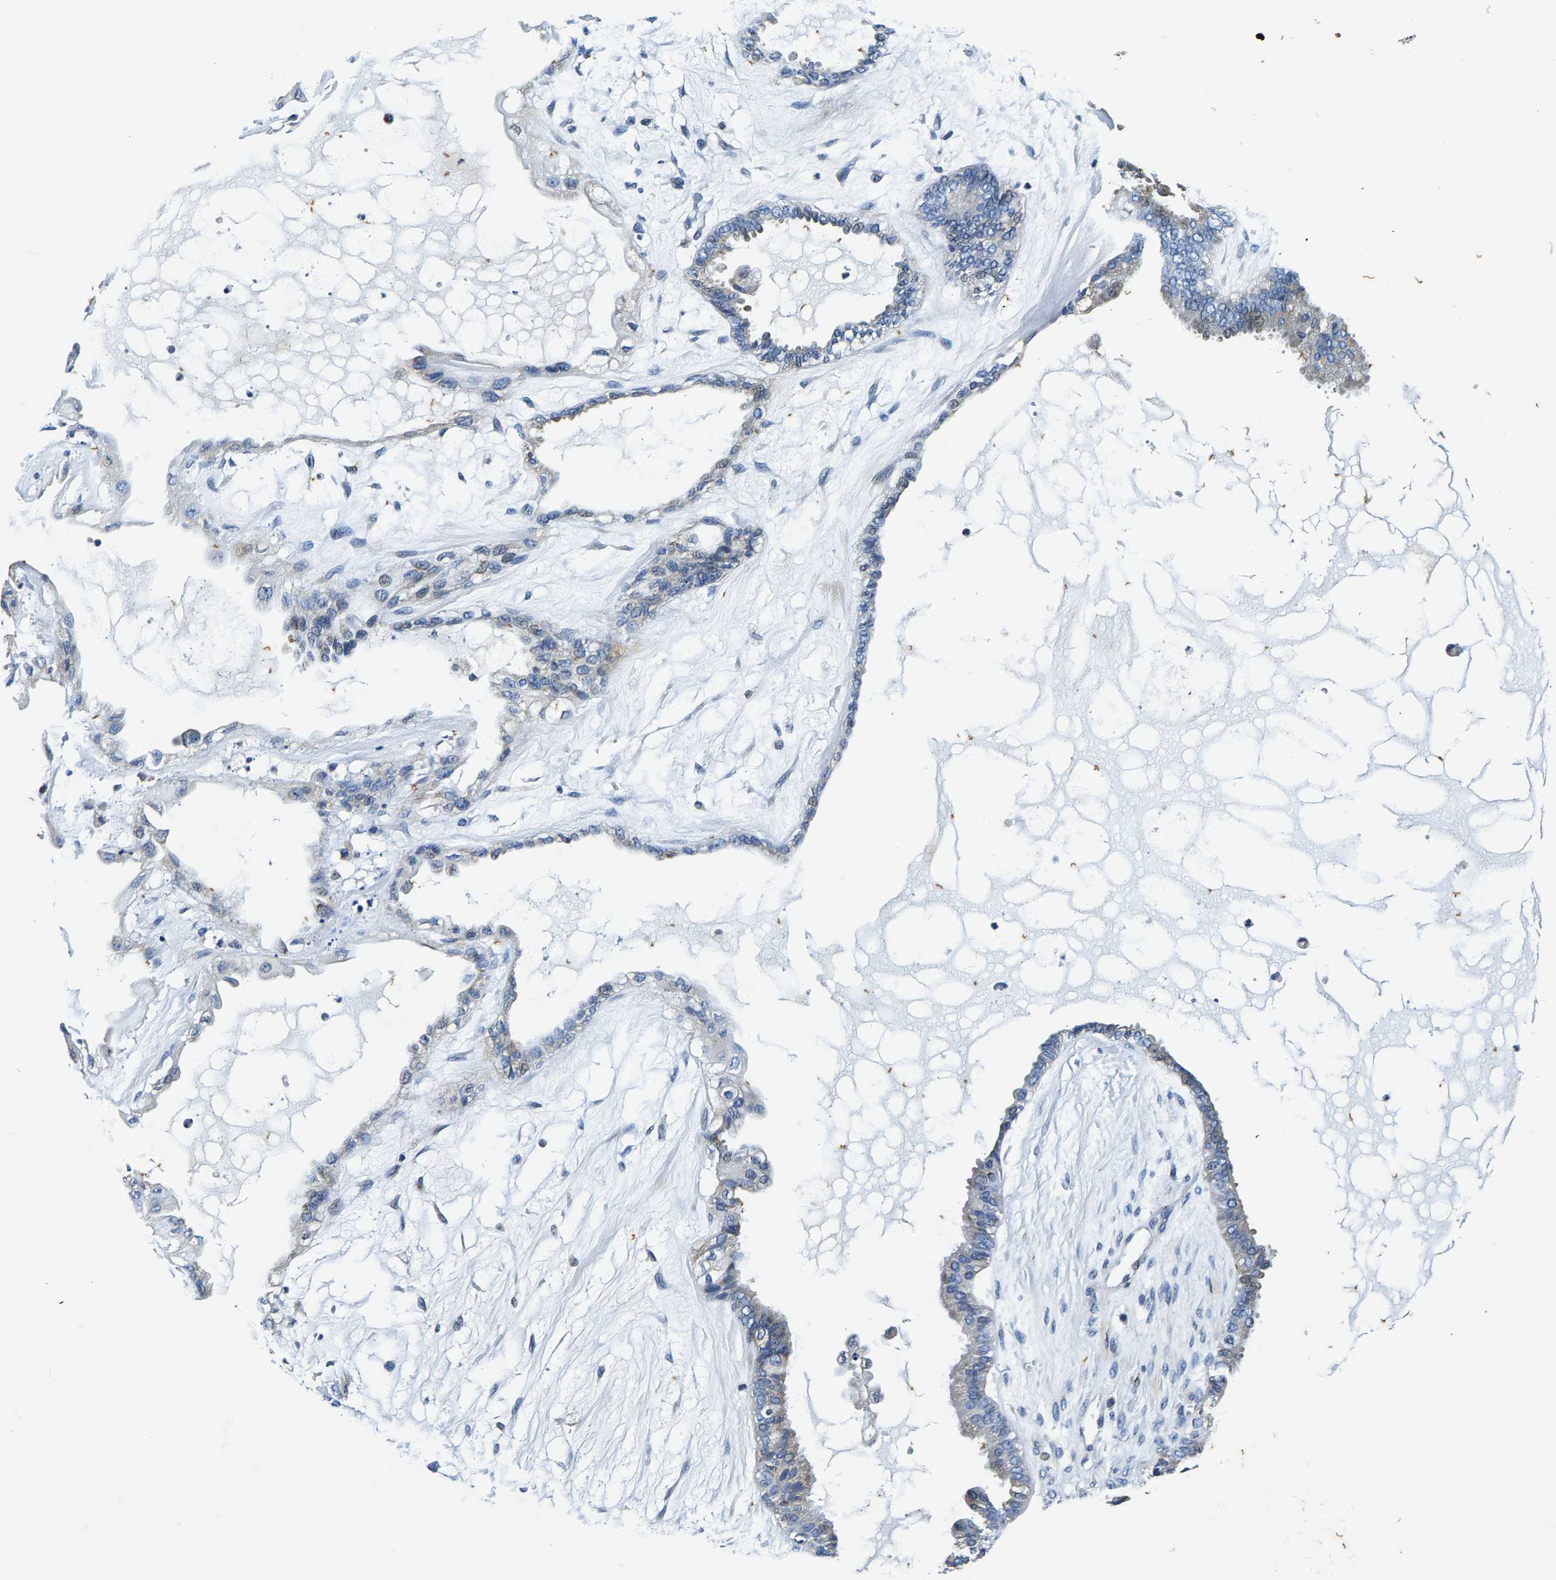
{"staining": {"intensity": "negative", "quantity": "none", "location": "none"}, "tissue": "ovarian cancer", "cell_type": "Tumor cells", "image_type": "cancer", "snomed": [{"axis": "morphology", "description": "Carcinoma, NOS"}, {"axis": "morphology", "description": "Carcinoma, endometroid"}, {"axis": "topography", "description": "Ovary"}], "caption": "The micrograph exhibits no staining of tumor cells in ovarian endometroid carcinoma.", "gene": "PI4KB", "patient": {"sex": "female", "age": 50}}